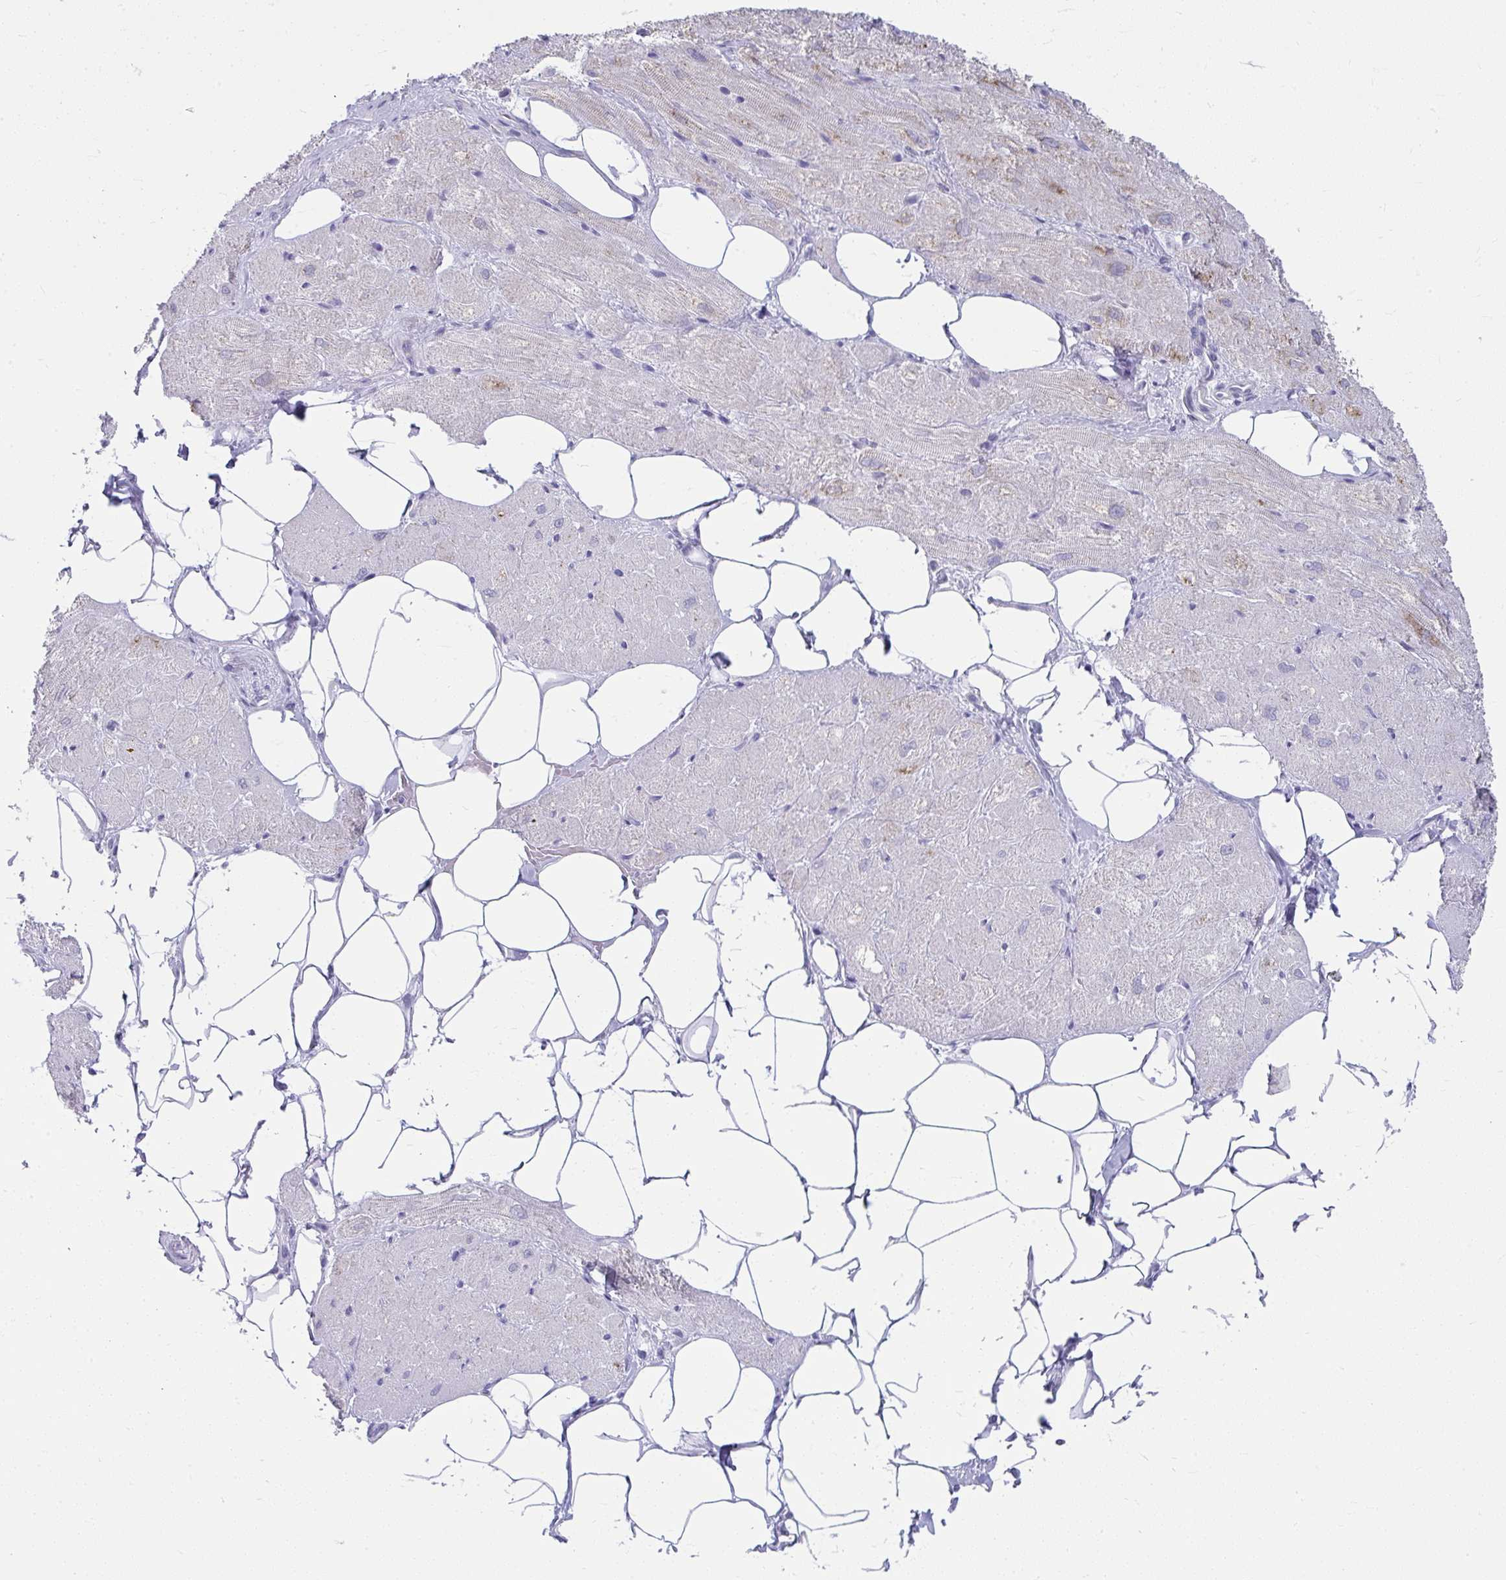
{"staining": {"intensity": "negative", "quantity": "none", "location": "none"}, "tissue": "heart muscle", "cell_type": "Cardiomyocytes", "image_type": "normal", "snomed": [{"axis": "morphology", "description": "Normal tissue, NOS"}, {"axis": "topography", "description": "Heart"}], "caption": "Micrograph shows no significant protein staining in cardiomyocytes of normal heart muscle.", "gene": "UGT3A2", "patient": {"sex": "male", "age": 62}}